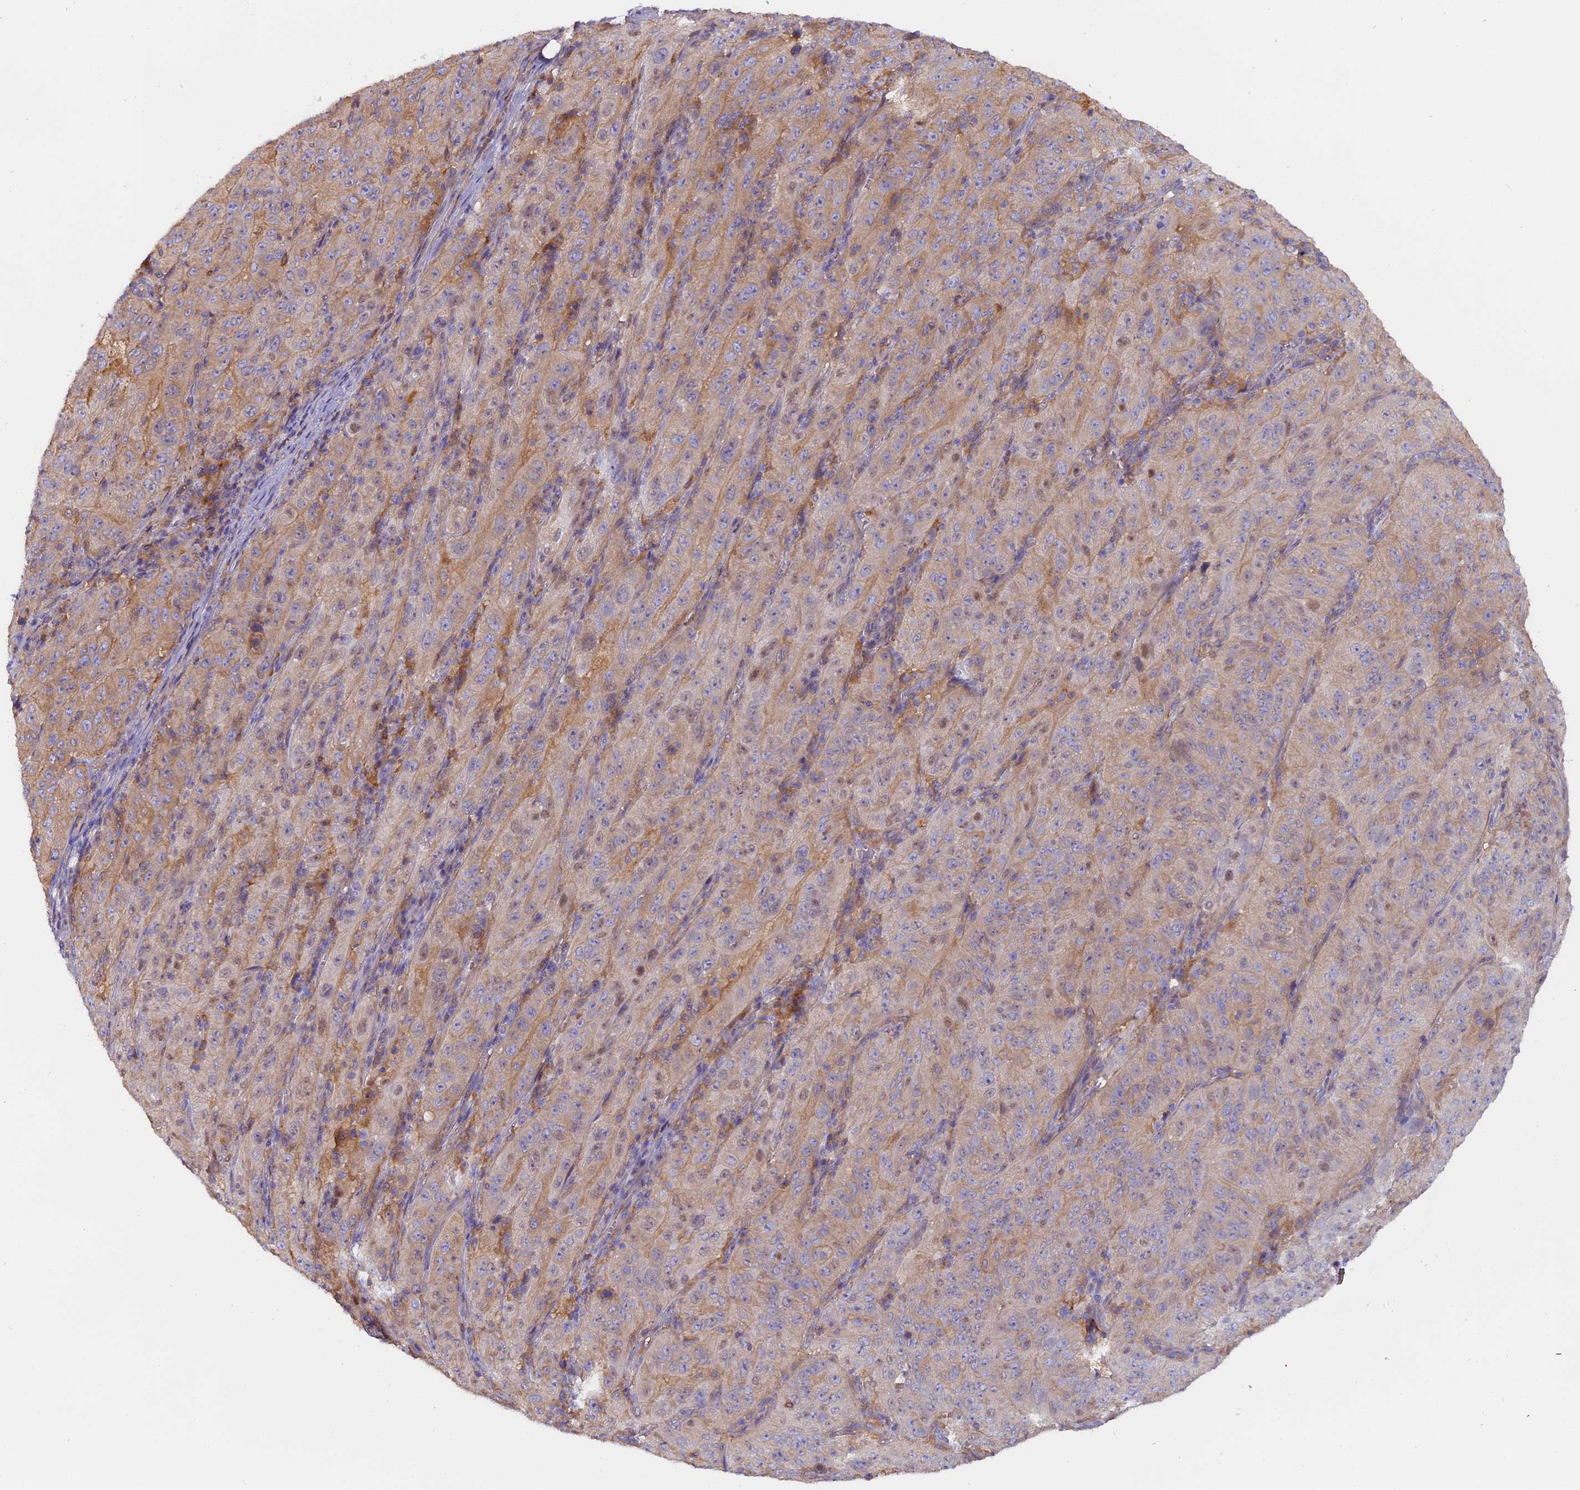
{"staining": {"intensity": "negative", "quantity": "none", "location": "none"}, "tissue": "pancreatic cancer", "cell_type": "Tumor cells", "image_type": "cancer", "snomed": [{"axis": "morphology", "description": "Adenocarcinoma, NOS"}, {"axis": "topography", "description": "Pancreas"}], "caption": "Immunohistochemistry photomicrograph of neoplastic tissue: human pancreatic cancer (adenocarcinoma) stained with DAB demonstrates no significant protein expression in tumor cells. (Immunohistochemistry, brightfield microscopy, high magnification).", "gene": "FAM118B", "patient": {"sex": "male", "age": 63}}